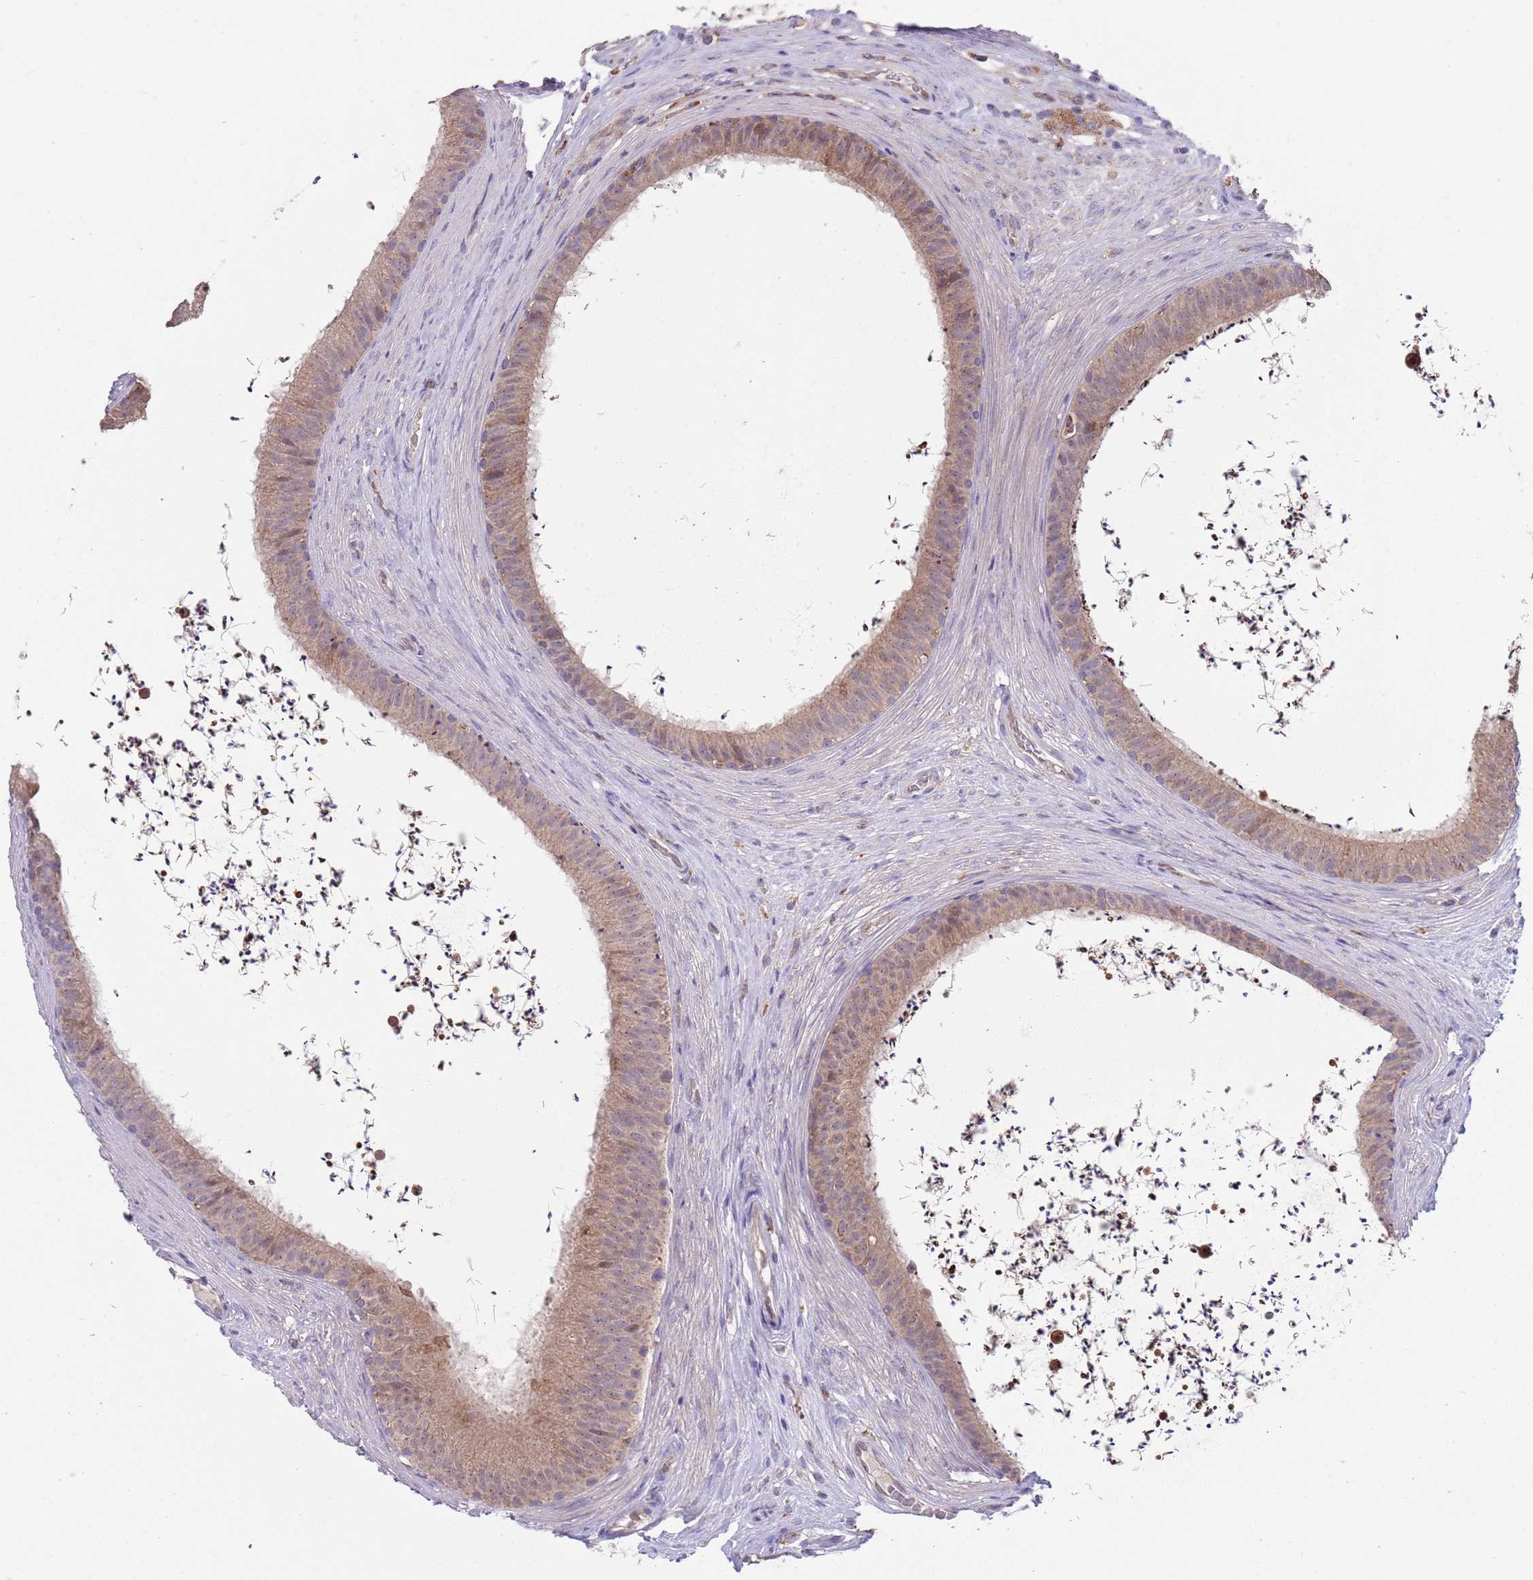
{"staining": {"intensity": "weak", "quantity": "25%-75%", "location": "cytoplasmic/membranous"}, "tissue": "epididymis", "cell_type": "Glandular cells", "image_type": "normal", "snomed": [{"axis": "morphology", "description": "Normal tissue, NOS"}, {"axis": "topography", "description": "Testis"}, {"axis": "topography", "description": "Epididymis"}], "caption": "IHC of normal epididymis shows low levels of weak cytoplasmic/membranous expression in about 25%-75% of glandular cells.", "gene": "DDT", "patient": {"sex": "male", "age": 41}}